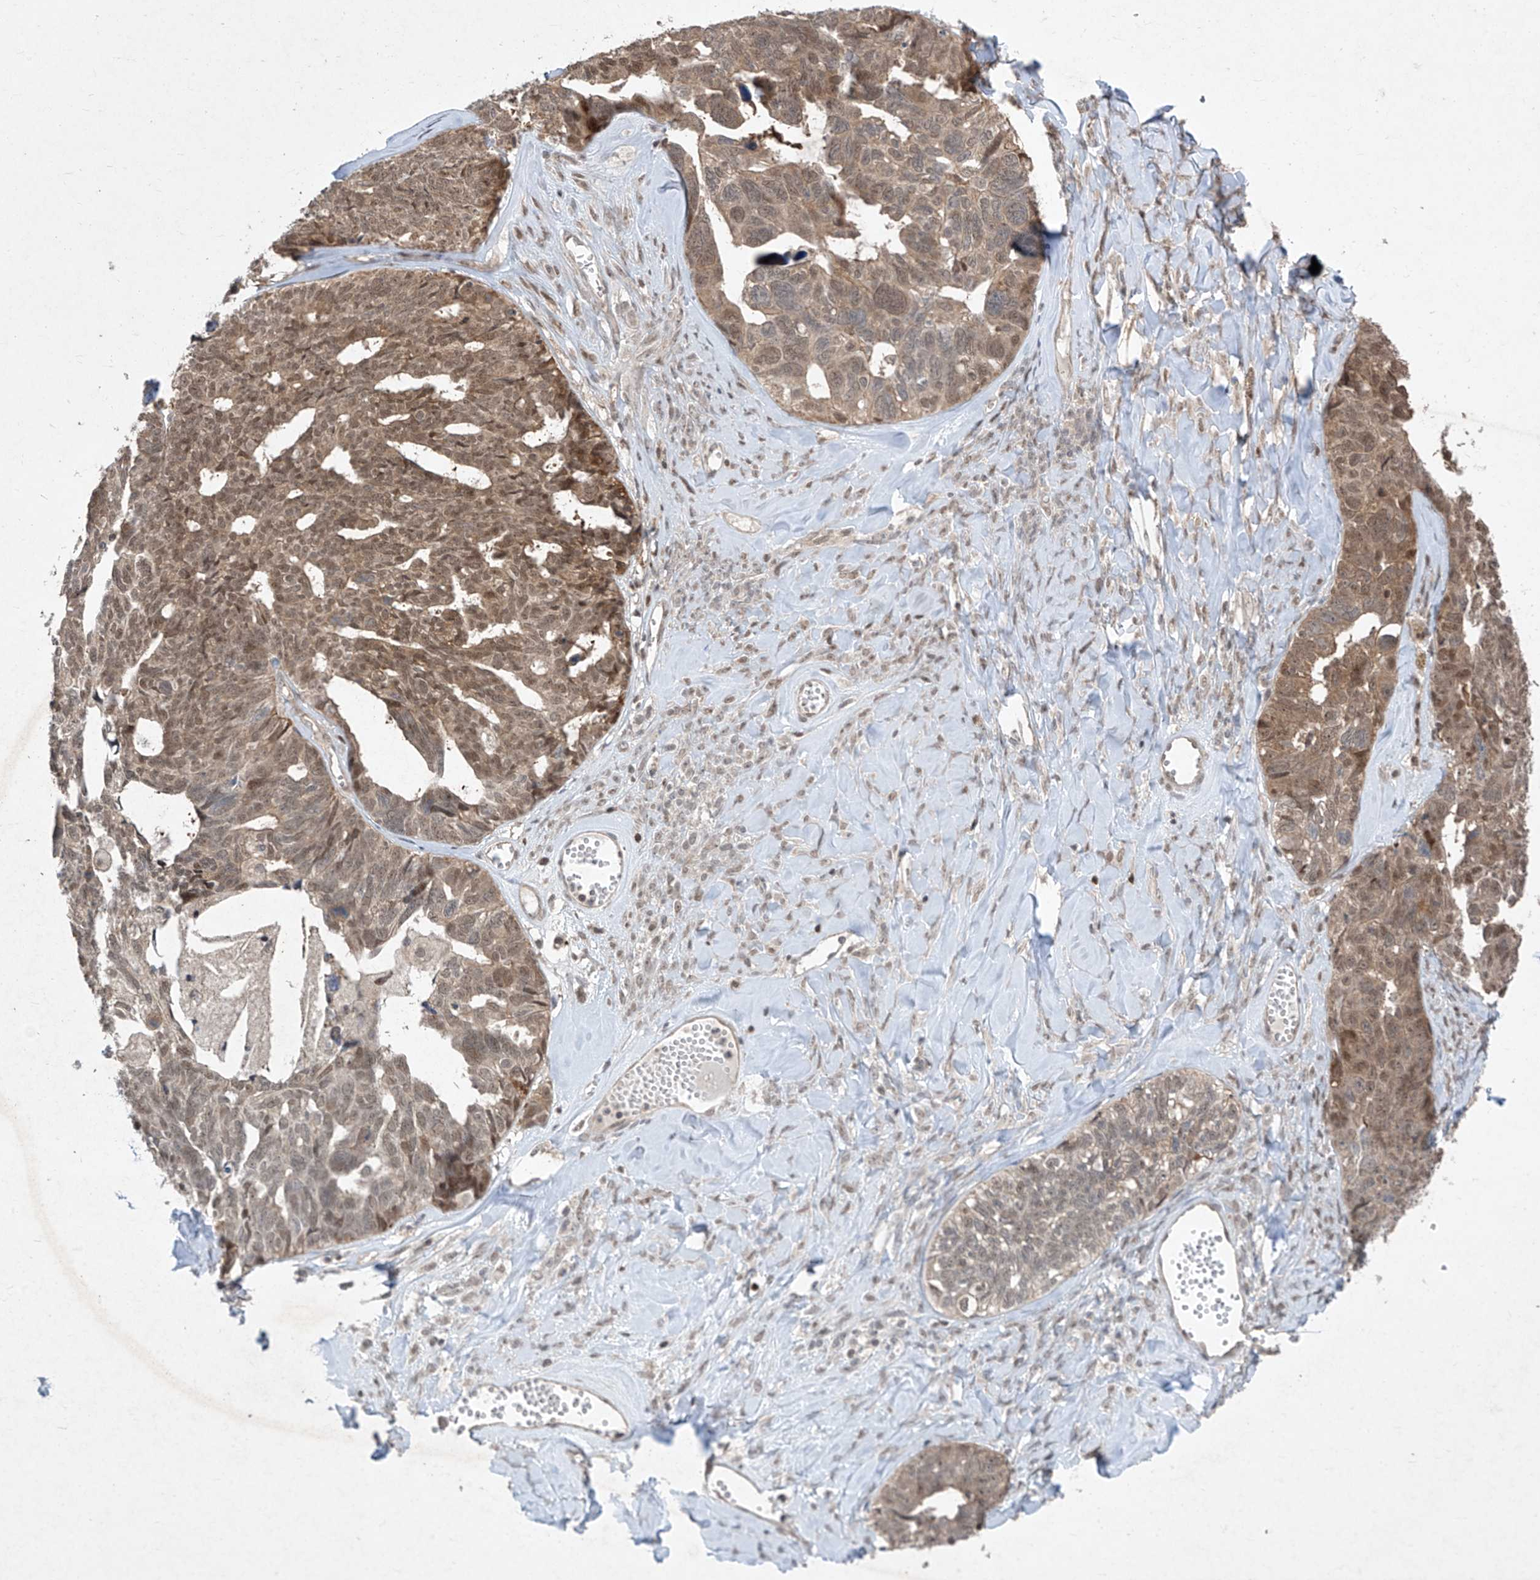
{"staining": {"intensity": "moderate", "quantity": ">75%", "location": "cytoplasmic/membranous,nuclear"}, "tissue": "ovarian cancer", "cell_type": "Tumor cells", "image_type": "cancer", "snomed": [{"axis": "morphology", "description": "Cystadenocarcinoma, serous, NOS"}, {"axis": "topography", "description": "Ovary"}], "caption": "IHC (DAB) staining of serous cystadenocarcinoma (ovarian) displays moderate cytoplasmic/membranous and nuclear protein expression in about >75% of tumor cells.", "gene": "ZNF358", "patient": {"sex": "female", "age": 79}}